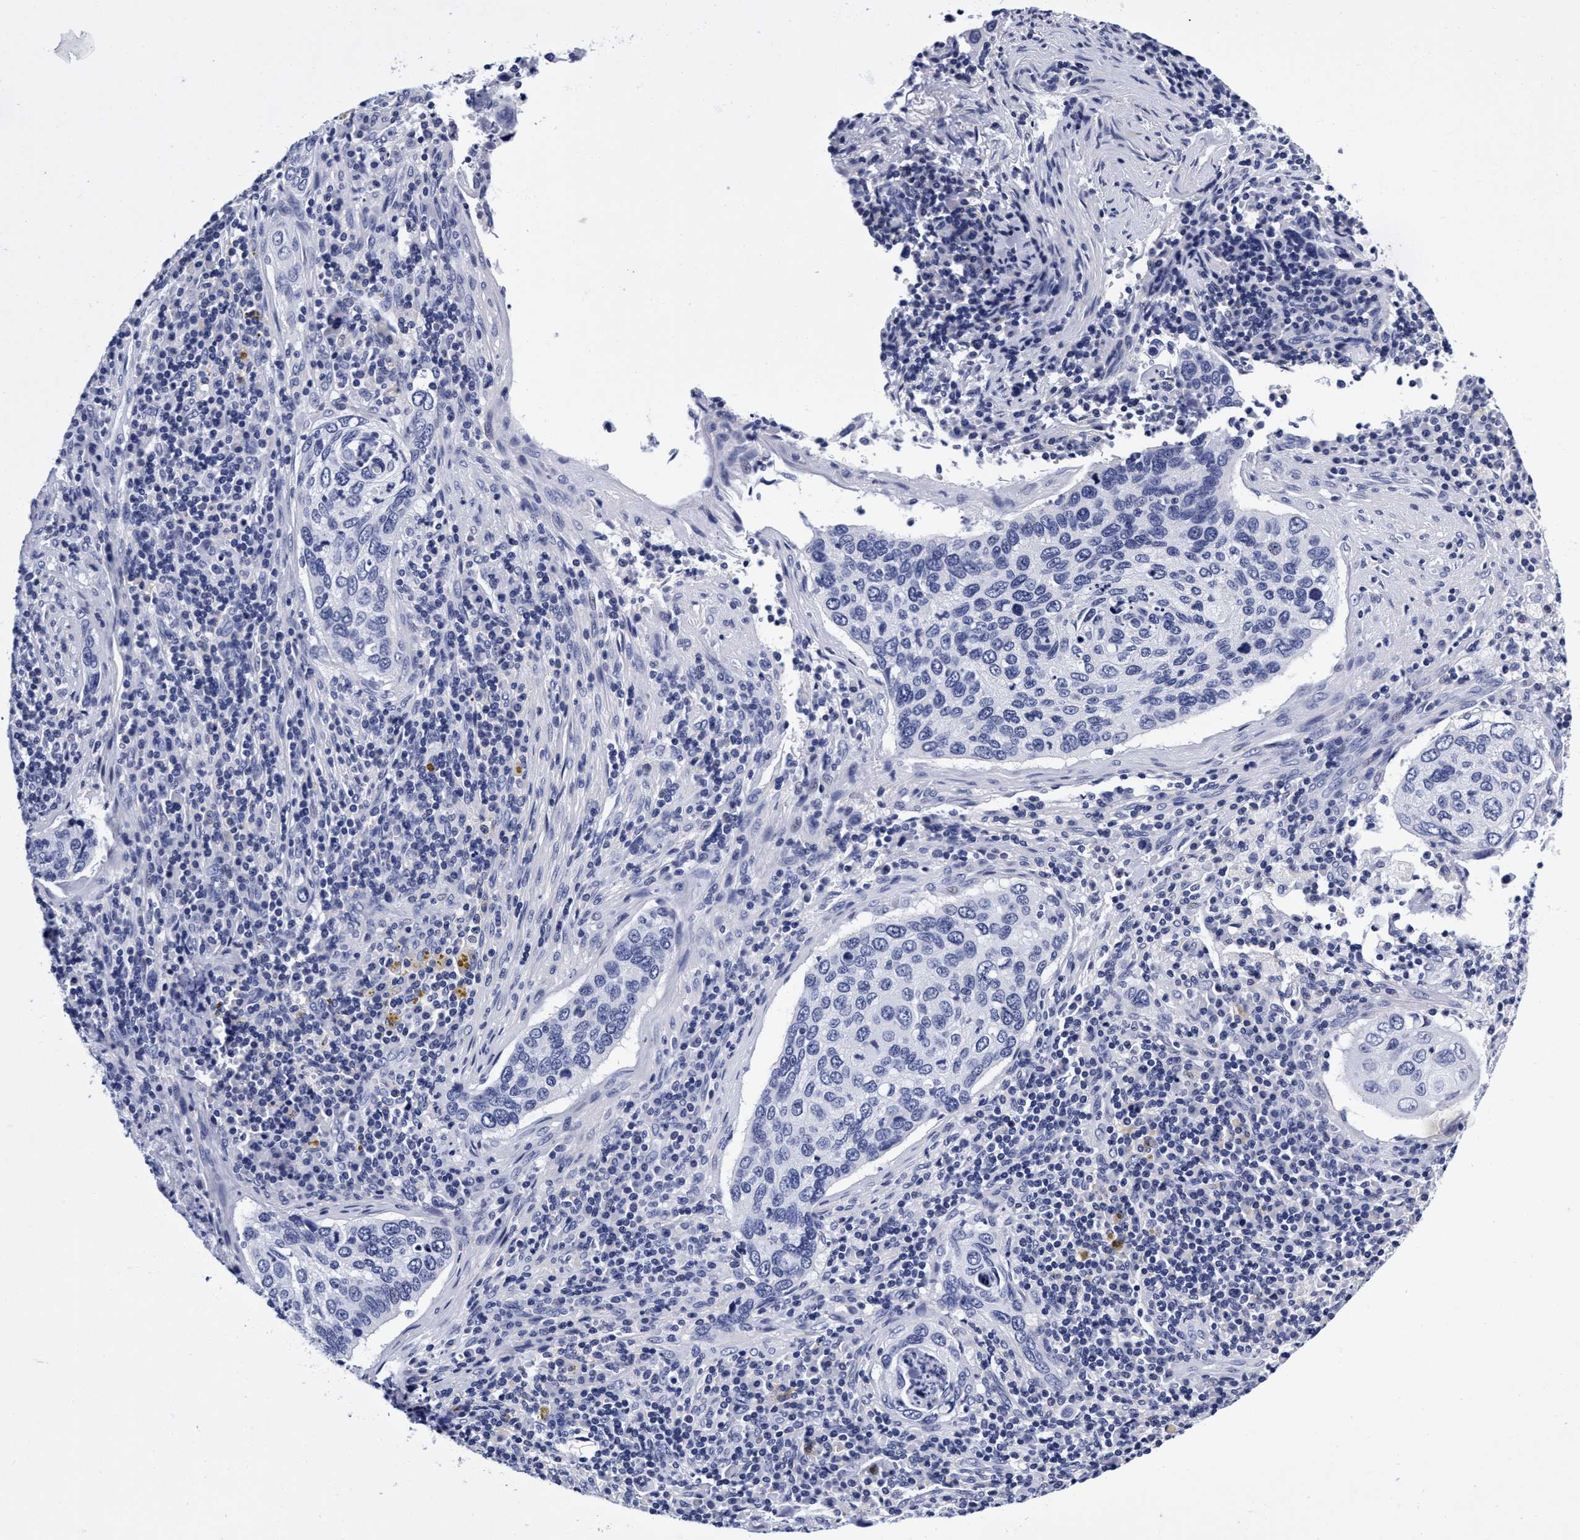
{"staining": {"intensity": "negative", "quantity": "none", "location": "none"}, "tissue": "cervical cancer", "cell_type": "Tumor cells", "image_type": "cancer", "snomed": [{"axis": "morphology", "description": "Squamous cell carcinoma, NOS"}, {"axis": "topography", "description": "Cervix"}], "caption": "Immunohistochemistry image of neoplastic tissue: cervical squamous cell carcinoma stained with DAB exhibits no significant protein positivity in tumor cells.", "gene": "PLPPR1", "patient": {"sex": "female", "age": 53}}